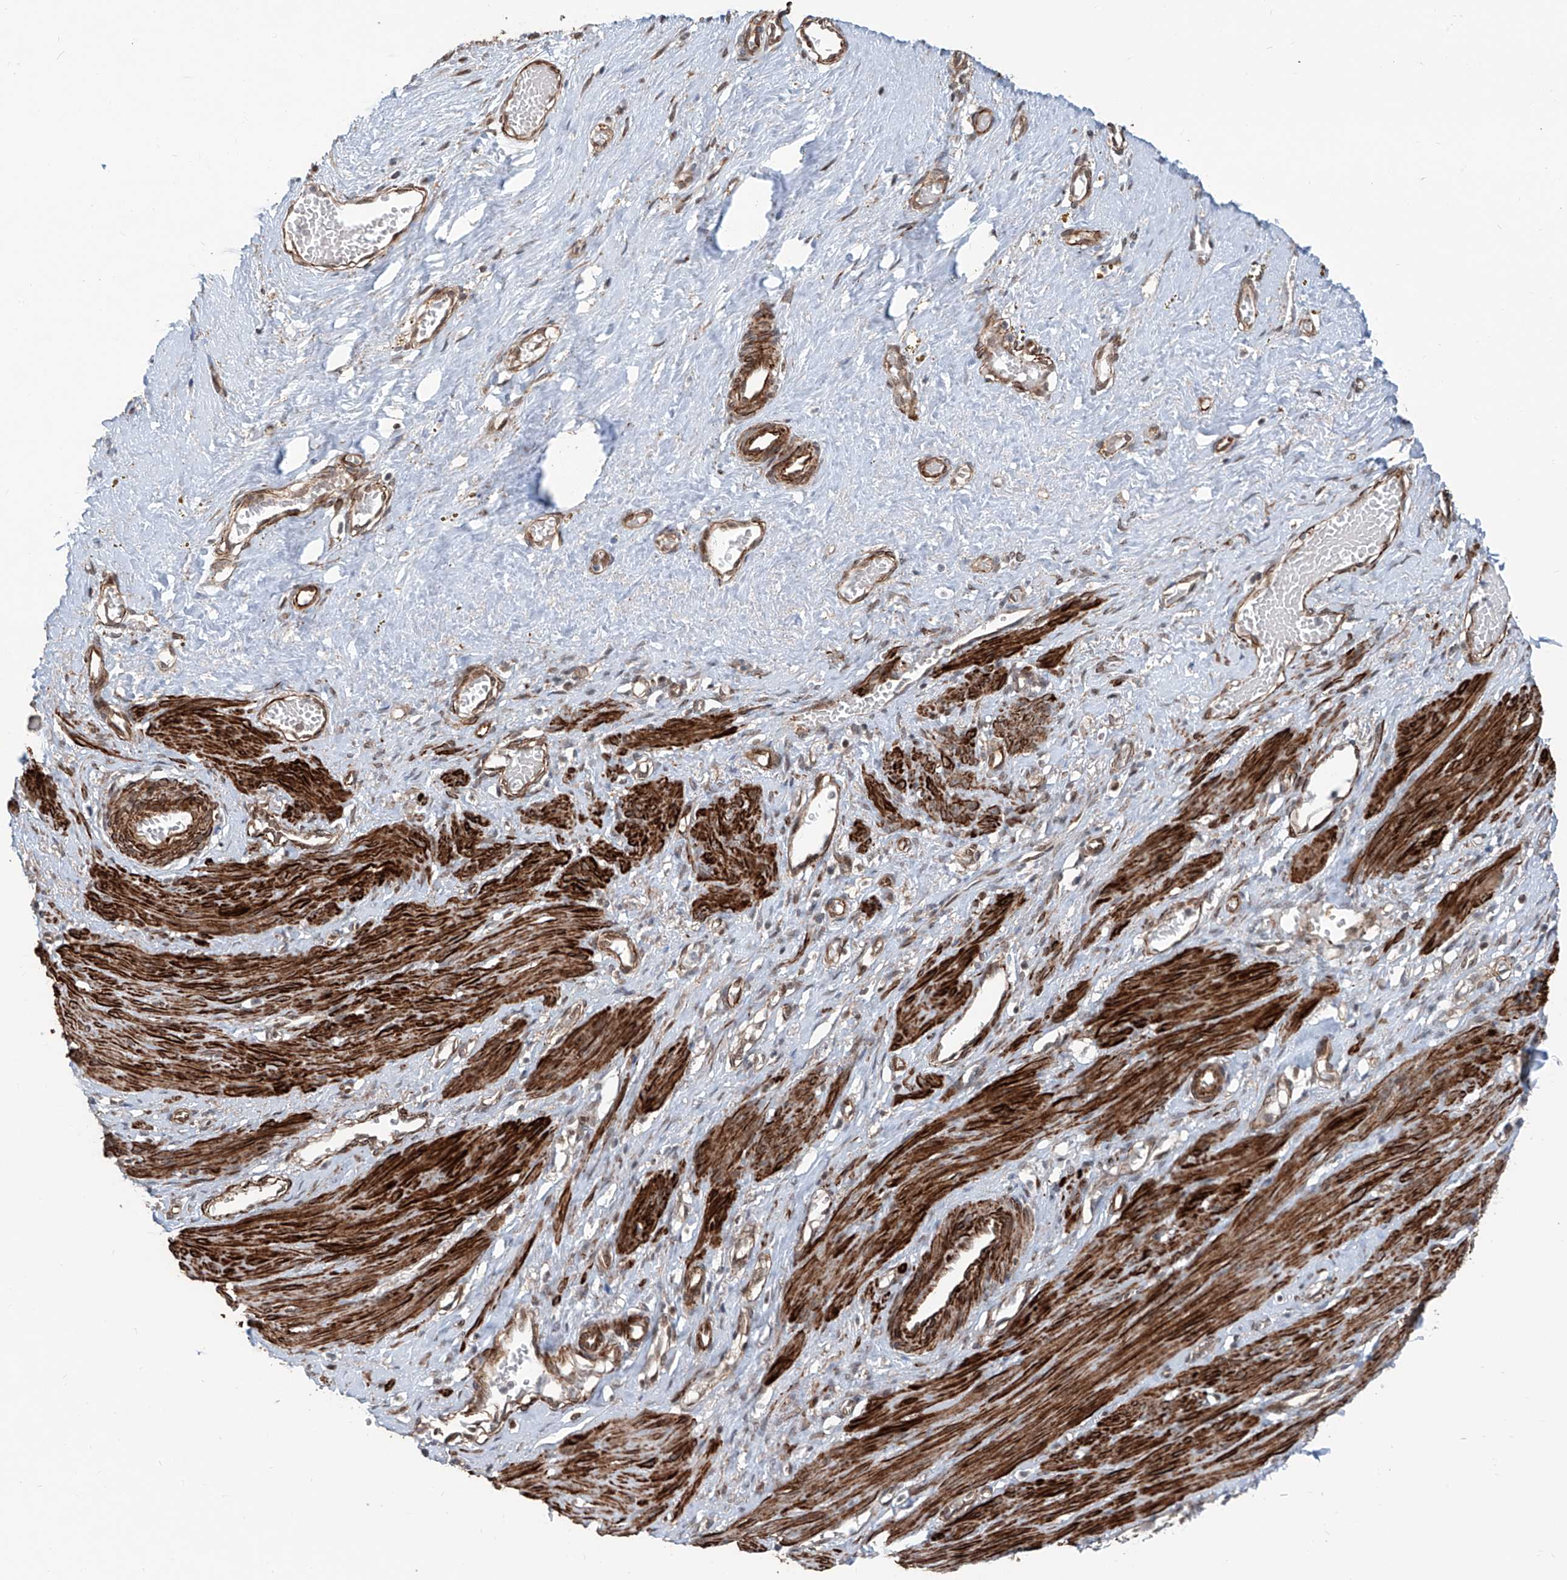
{"staining": {"intensity": "strong", "quantity": ">75%", "location": "cytoplasmic/membranous"}, "tissue": "smooth muscle", "cell_type": "Smooth muscle cells", "image_type": "normal", "snomed": [{"axis": "morphology", "description": "Normal tissue, NOS"}, {"axis": "topography", "description": "Endometrium"}], "caption": "Smooth muscle stained with DAB IHC shows high levels of strong cytoplasmic/membranous staining in approximately >75% of smooth muscle cells. The staining was performed using DAB (3,3'-diaminobenzidine) to visualize the protein expression in brown, while the nuclei were stained in blue with hematoxylin (Magnification: 20x).", "gene": "SDE2", "patient": {"sex": "female", "age": 33}}